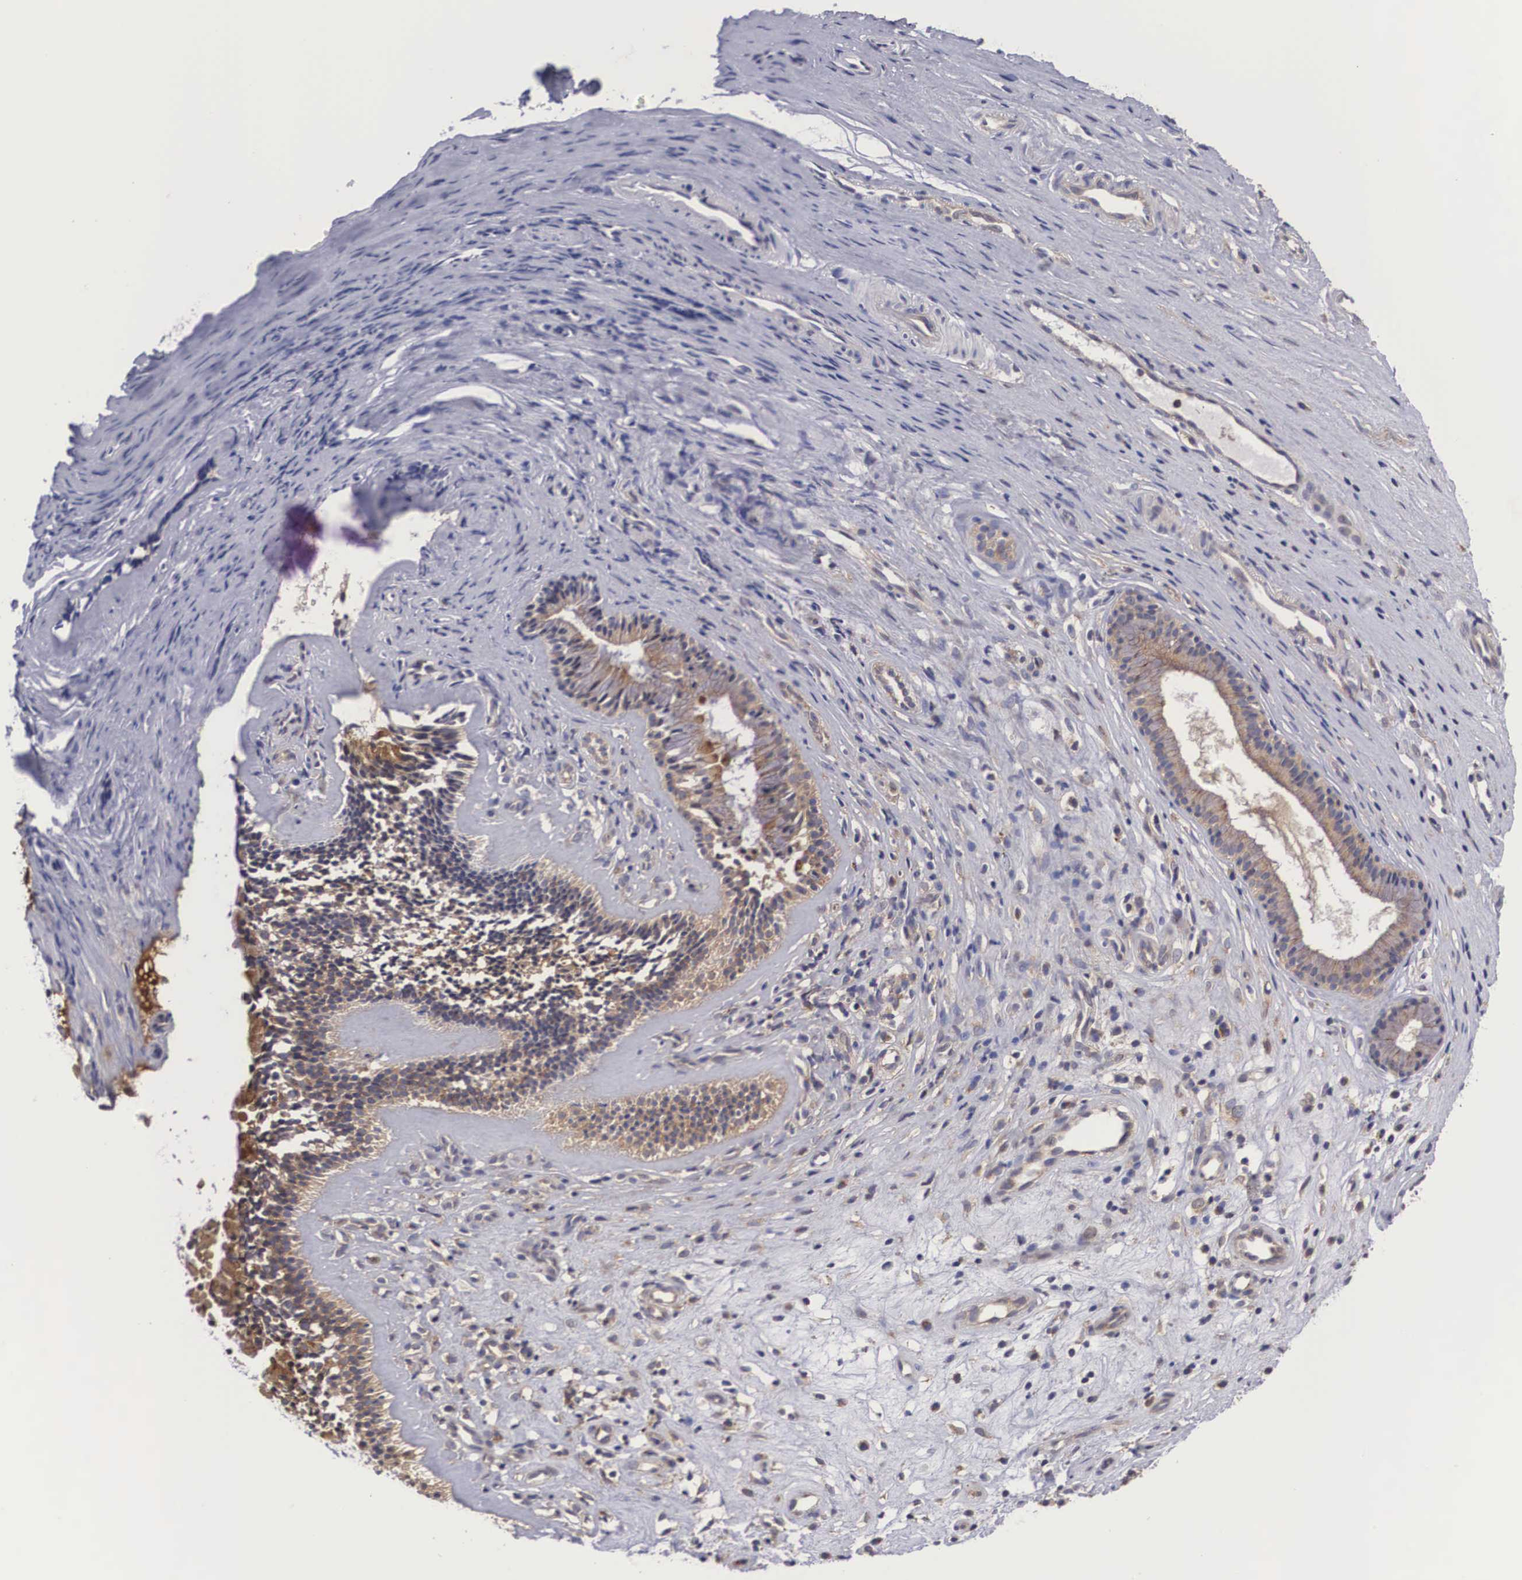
{"staining": {"intensity": "strong", "quantity": ">75%", "location": "cytoplasmic/membranous"}, "tissue": "nasopharynx", "cell_type": "Respiratory epithelial cells", "image_type": "normal", "snomed": [{"axis": "morphology", "description": "Normal tissue, NOS"}, {"axis": "topography", "description": "Nasopharynx"}], "caption": "Protein expression analysis of benign nasopharynx shows strong cytoplasmic/membranous expression in about >75% of respiratory epithelial cells. (DAB (3,3'-diaminobenzidine) = brown stain, brightfield microscopy at high magnification).", "gene": "GRIPAP1", "patient": {"sex": "female", "age": 78}}